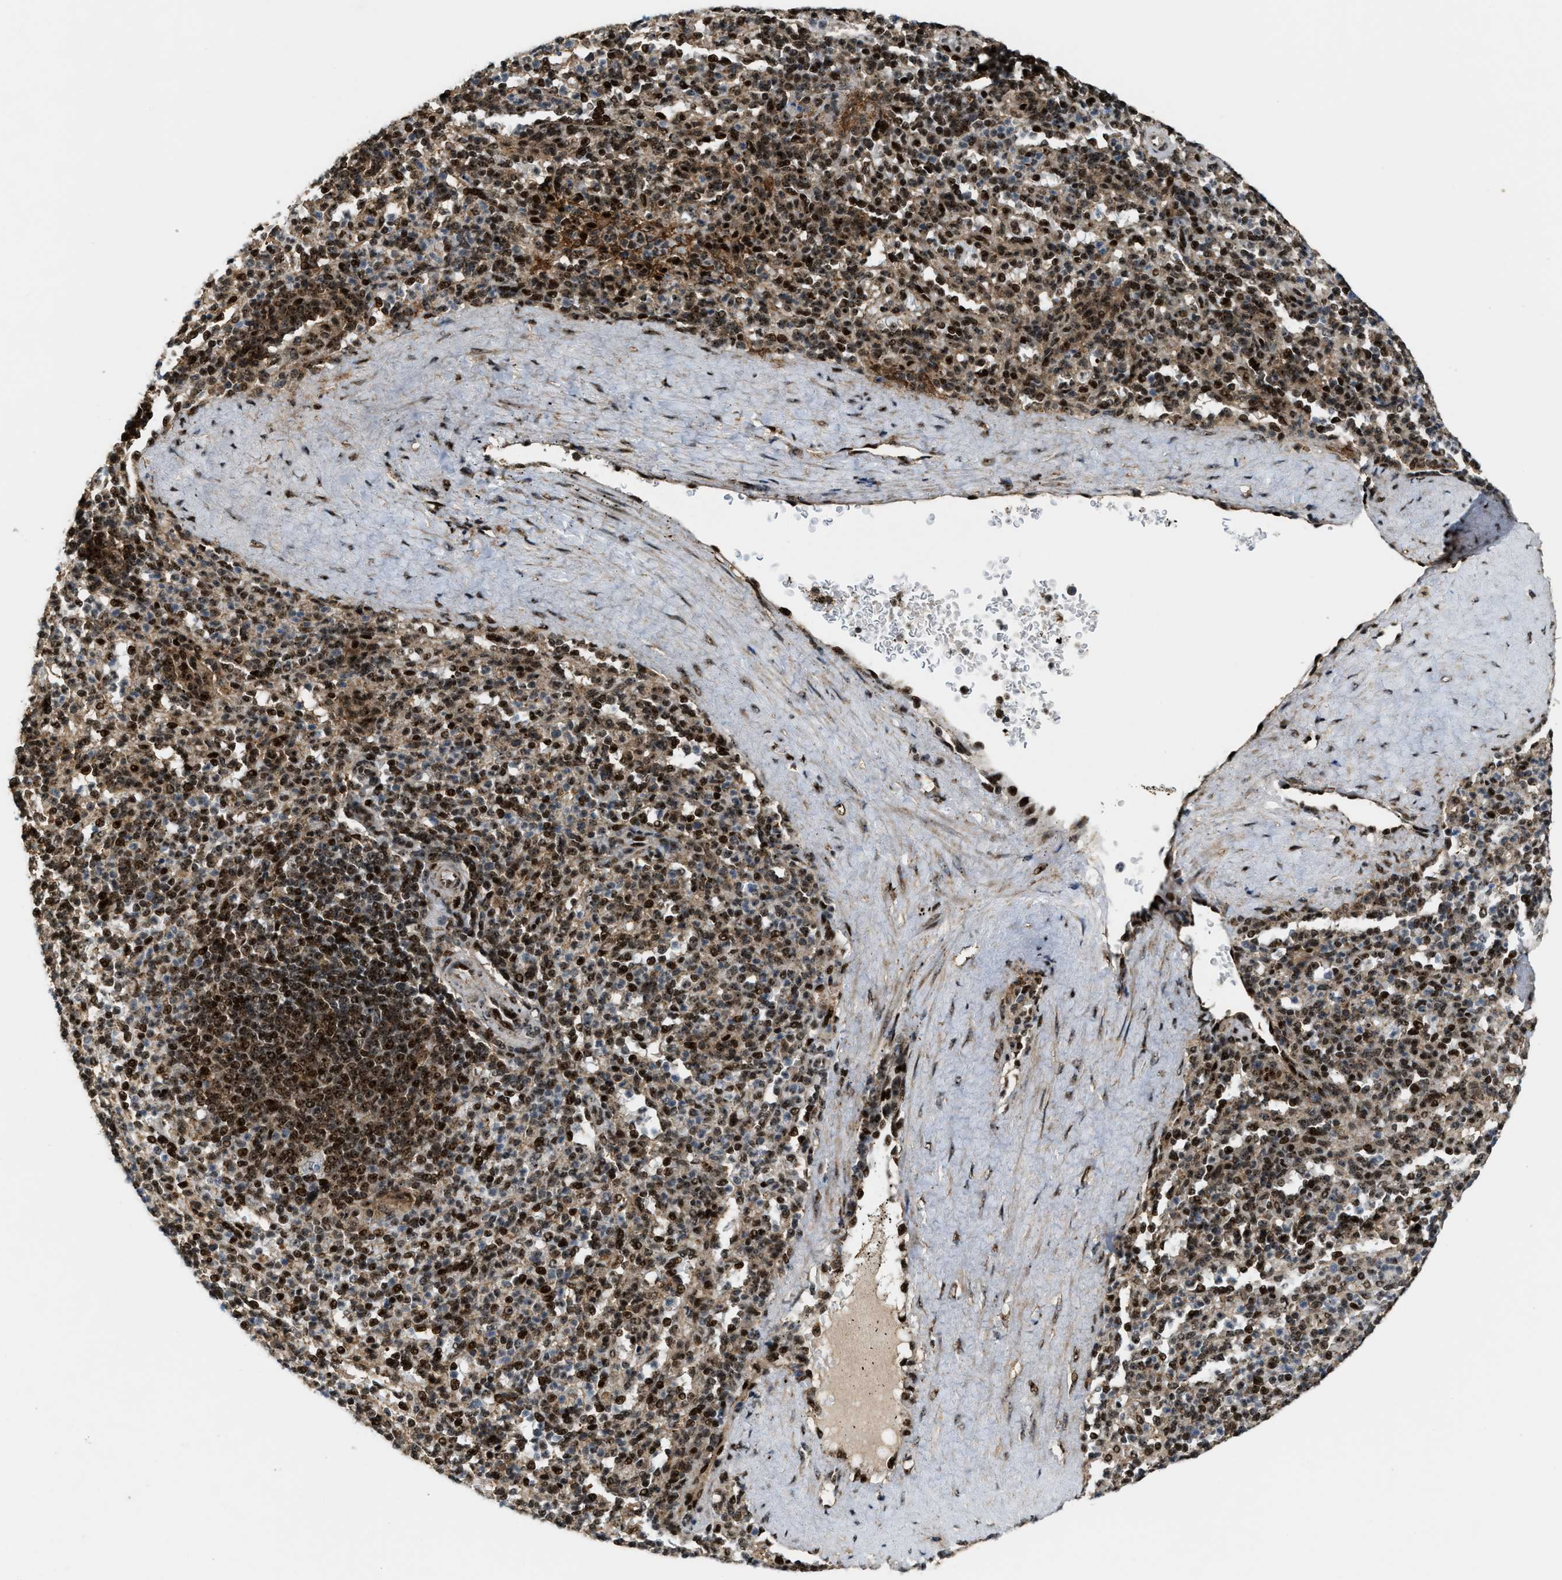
{"staining": {"intensity": "strong", "quantity": ">75%", "location": "nuclear"}, "tissue": "spleen", "cell_type": "Cells in red pulp", "image_type": "normal", "snomed": [{"axis": "morphology", "description": "Normal tissue, NOS"}, {"axis": "topography", "description": "Spleen"}], "caption": "Brown immunohistochemical staining in unremarkable spleen displays strong nuclear expression in about >75% of cells in red pulp.", "gene": "ZNF687", "patient": {"sex": "male", "age": 36}}